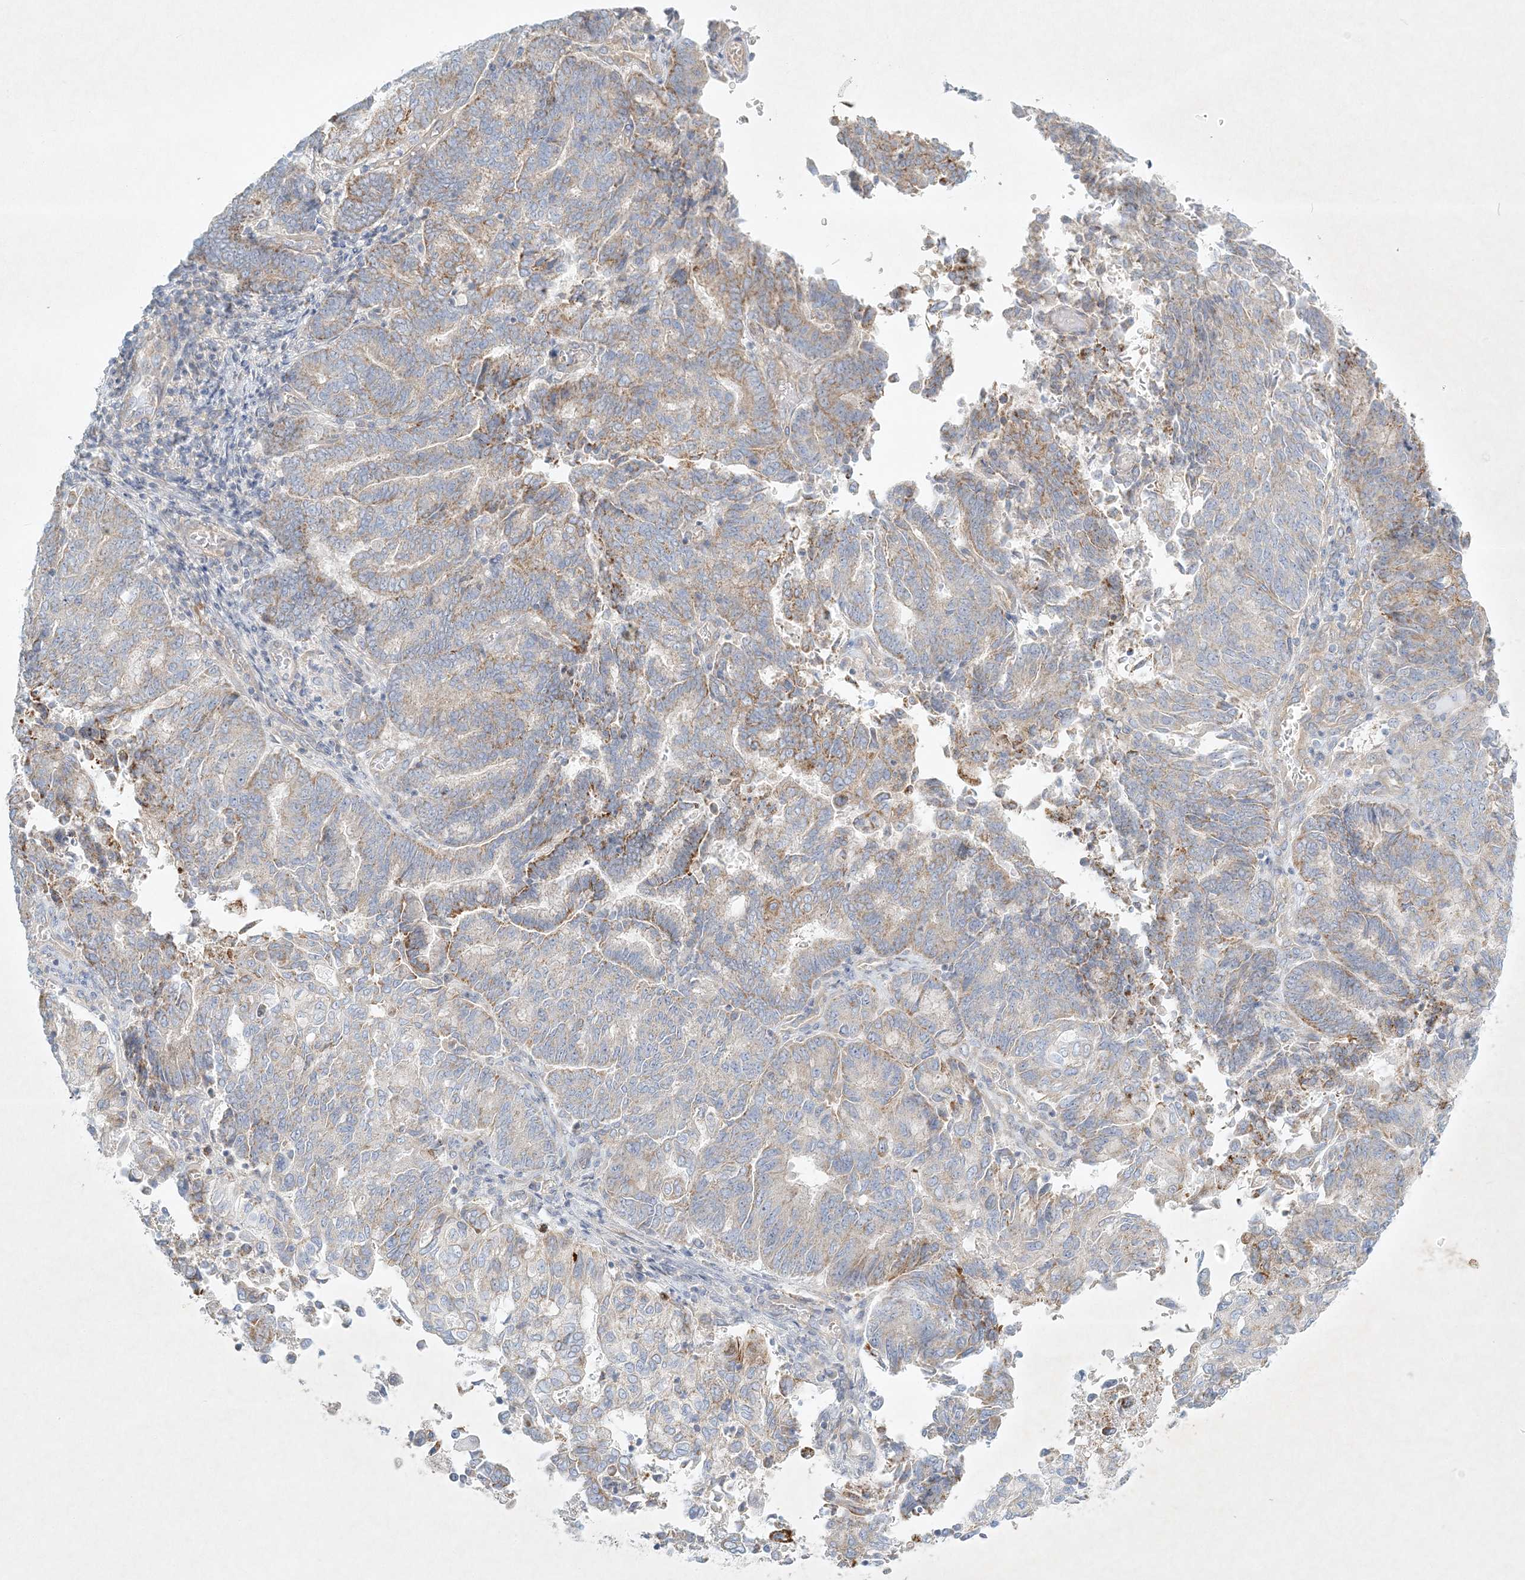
{"staining": {"intensity": "weak", "quantity": ">75%", "location": "cytoplasmic/membranous"}, "tissue": "endometrial cancer", "cell_type": "Tumor cells", "image_type": "cancer", "snomed": [{"axis": "morphology", "description": "Adenocarcinoma, NOS"}, {"axis": "topography", "description": "Endometrium"}], "caption": "Protein staining exhibits weak cytoplasmic/membranous expression in approximately >75% of tumor cells in endometrial cancer.", "gene": "STK11IP", "patient": {"sex": "female", "age": 80}}